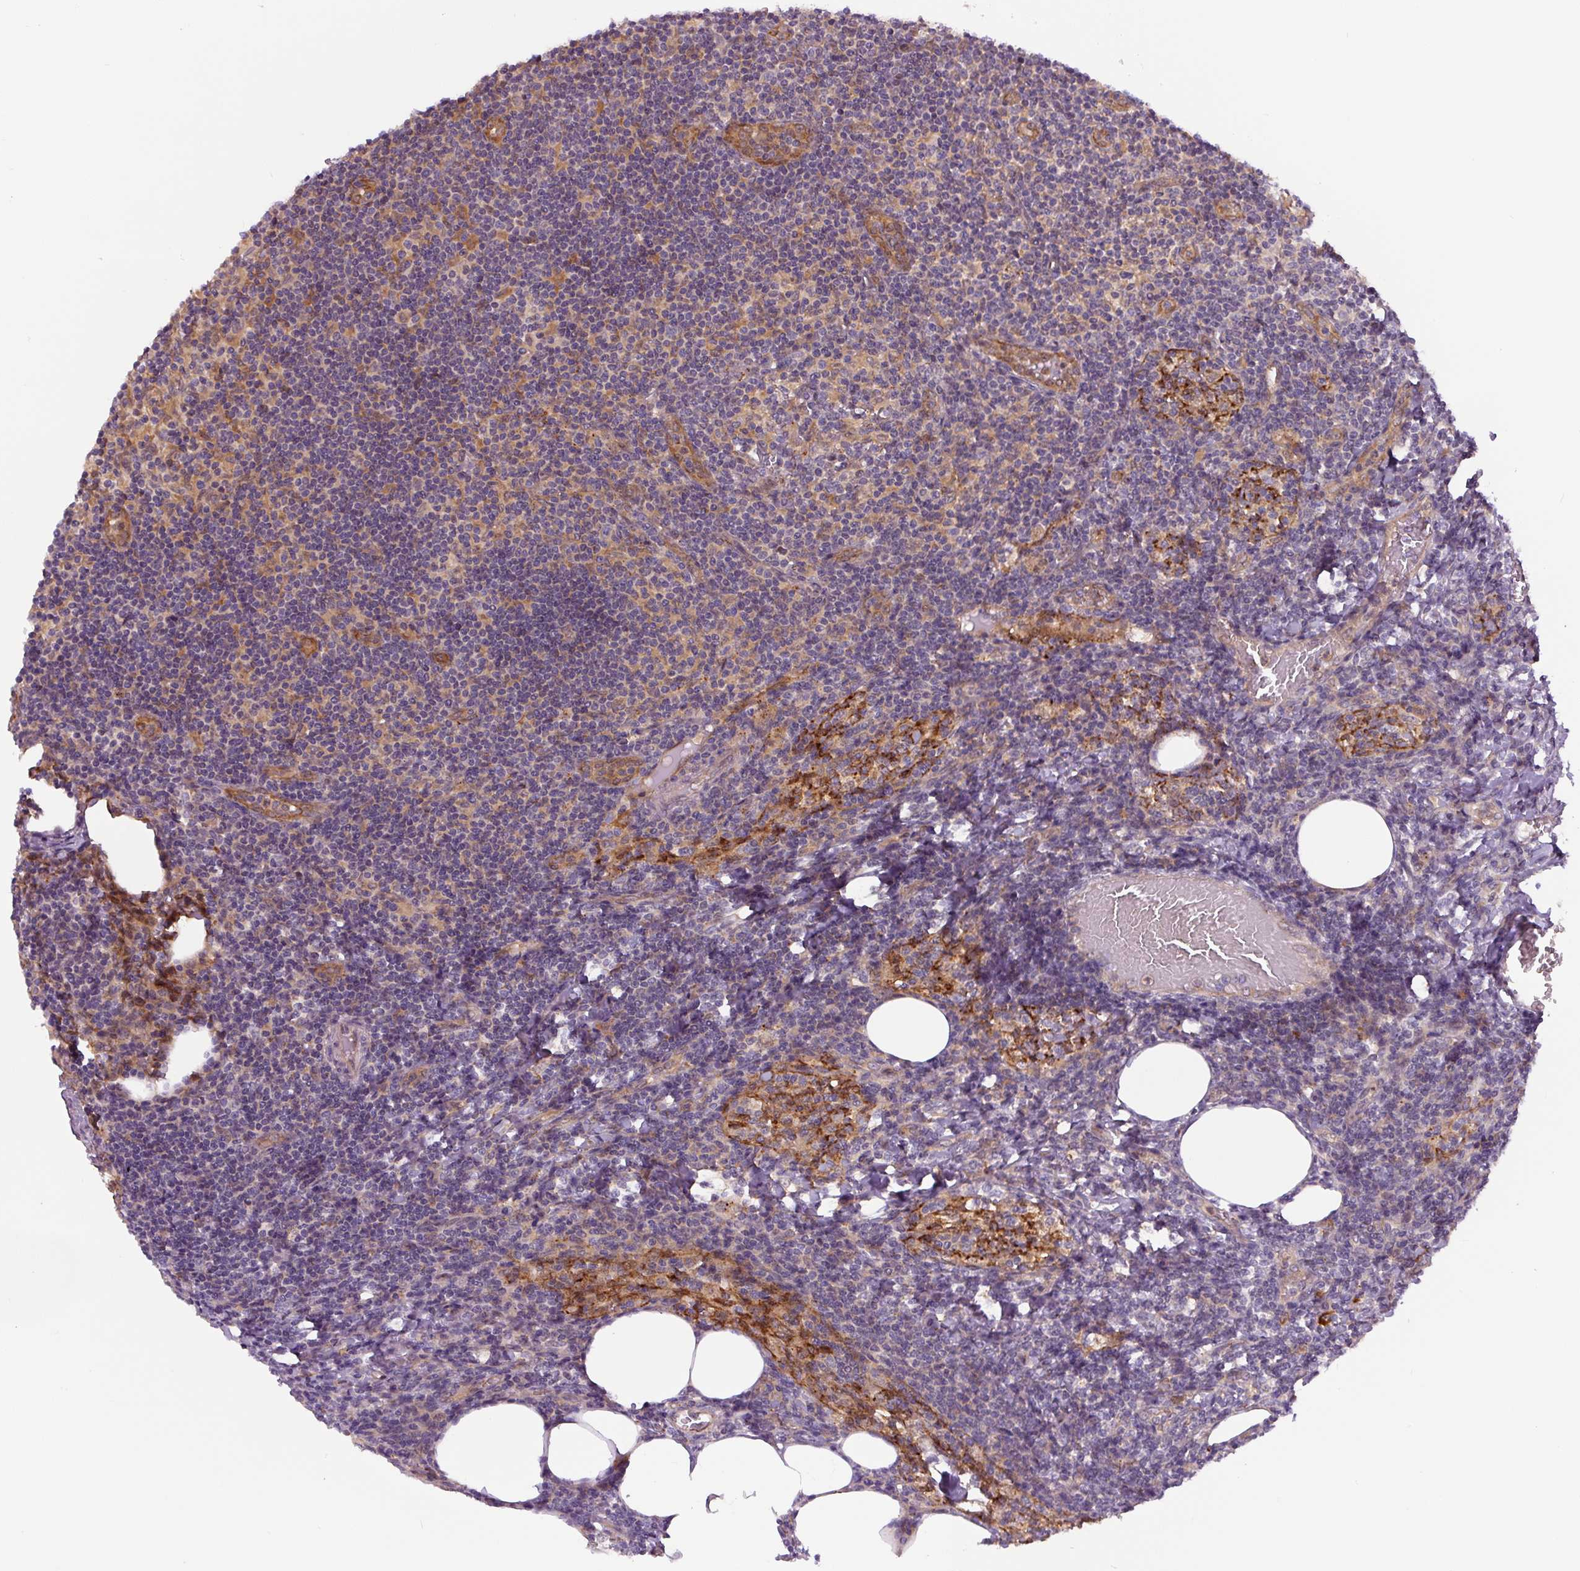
{"staining": {"intensity": "moderate", "quantity": "<25%", "location": "cytoplasmic/membranous"}, "tissue": "lymph node", "cell_type": "Non-germinal center cells", "image_type": "normal", "snomed": [{"axis": "morphology", "description": "Normal tissue, NOS"}, {"axis": "topography", "description": "Lymph node"}], "caption": "Normal lymph node was stained to show a protein in brown. There is low levels of moderate cytoplasmic/membranous expression in approximately <25% of non-germinal center cells. The protein is stained brown, and the nuclei are stained in blue (DAB IHC with brightfield microscopy, high magnification).", "gene": "ZSWIM7", "patient": {"sex": "female", "age": 59}}